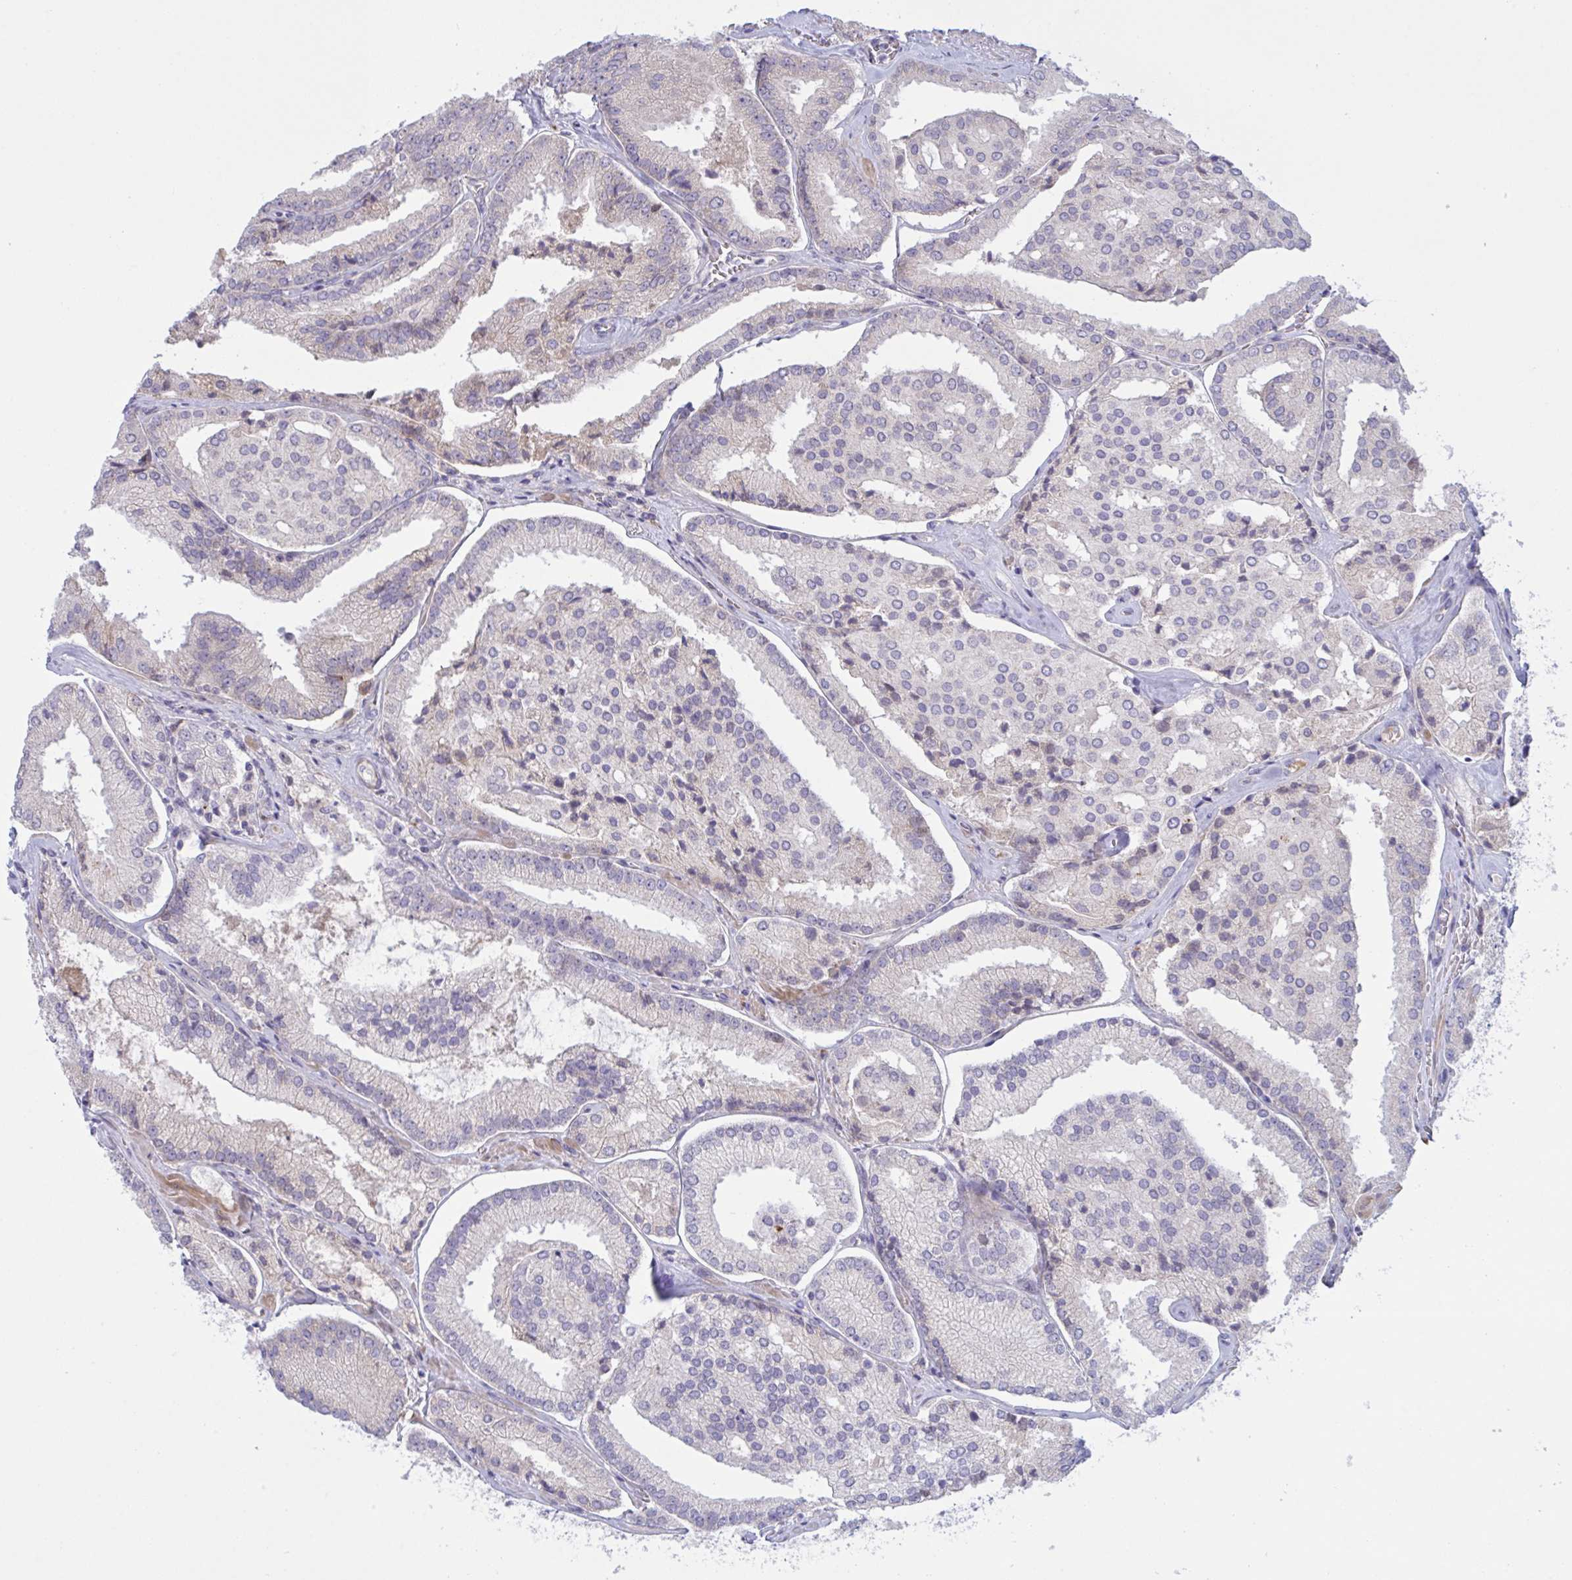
{"staining": {"intensity": "negative", "quantity": "none", "location": "none"}, "tissue": "prostate cancer", "cell_type": "Tumor cells", "image_type": "cancer", "snomed": [{"axis": "morphology", "description": "Adenocarcinoma, High grade"}, {"axis": "topography", "description": "Prostate"}], "caption": "A photomicrograph of human high-grade adenocarcinoma (prostate) is negative for staining in tumor cells.", "gene": "VWC2", "patient": {"sex": "male", "age": 73}}